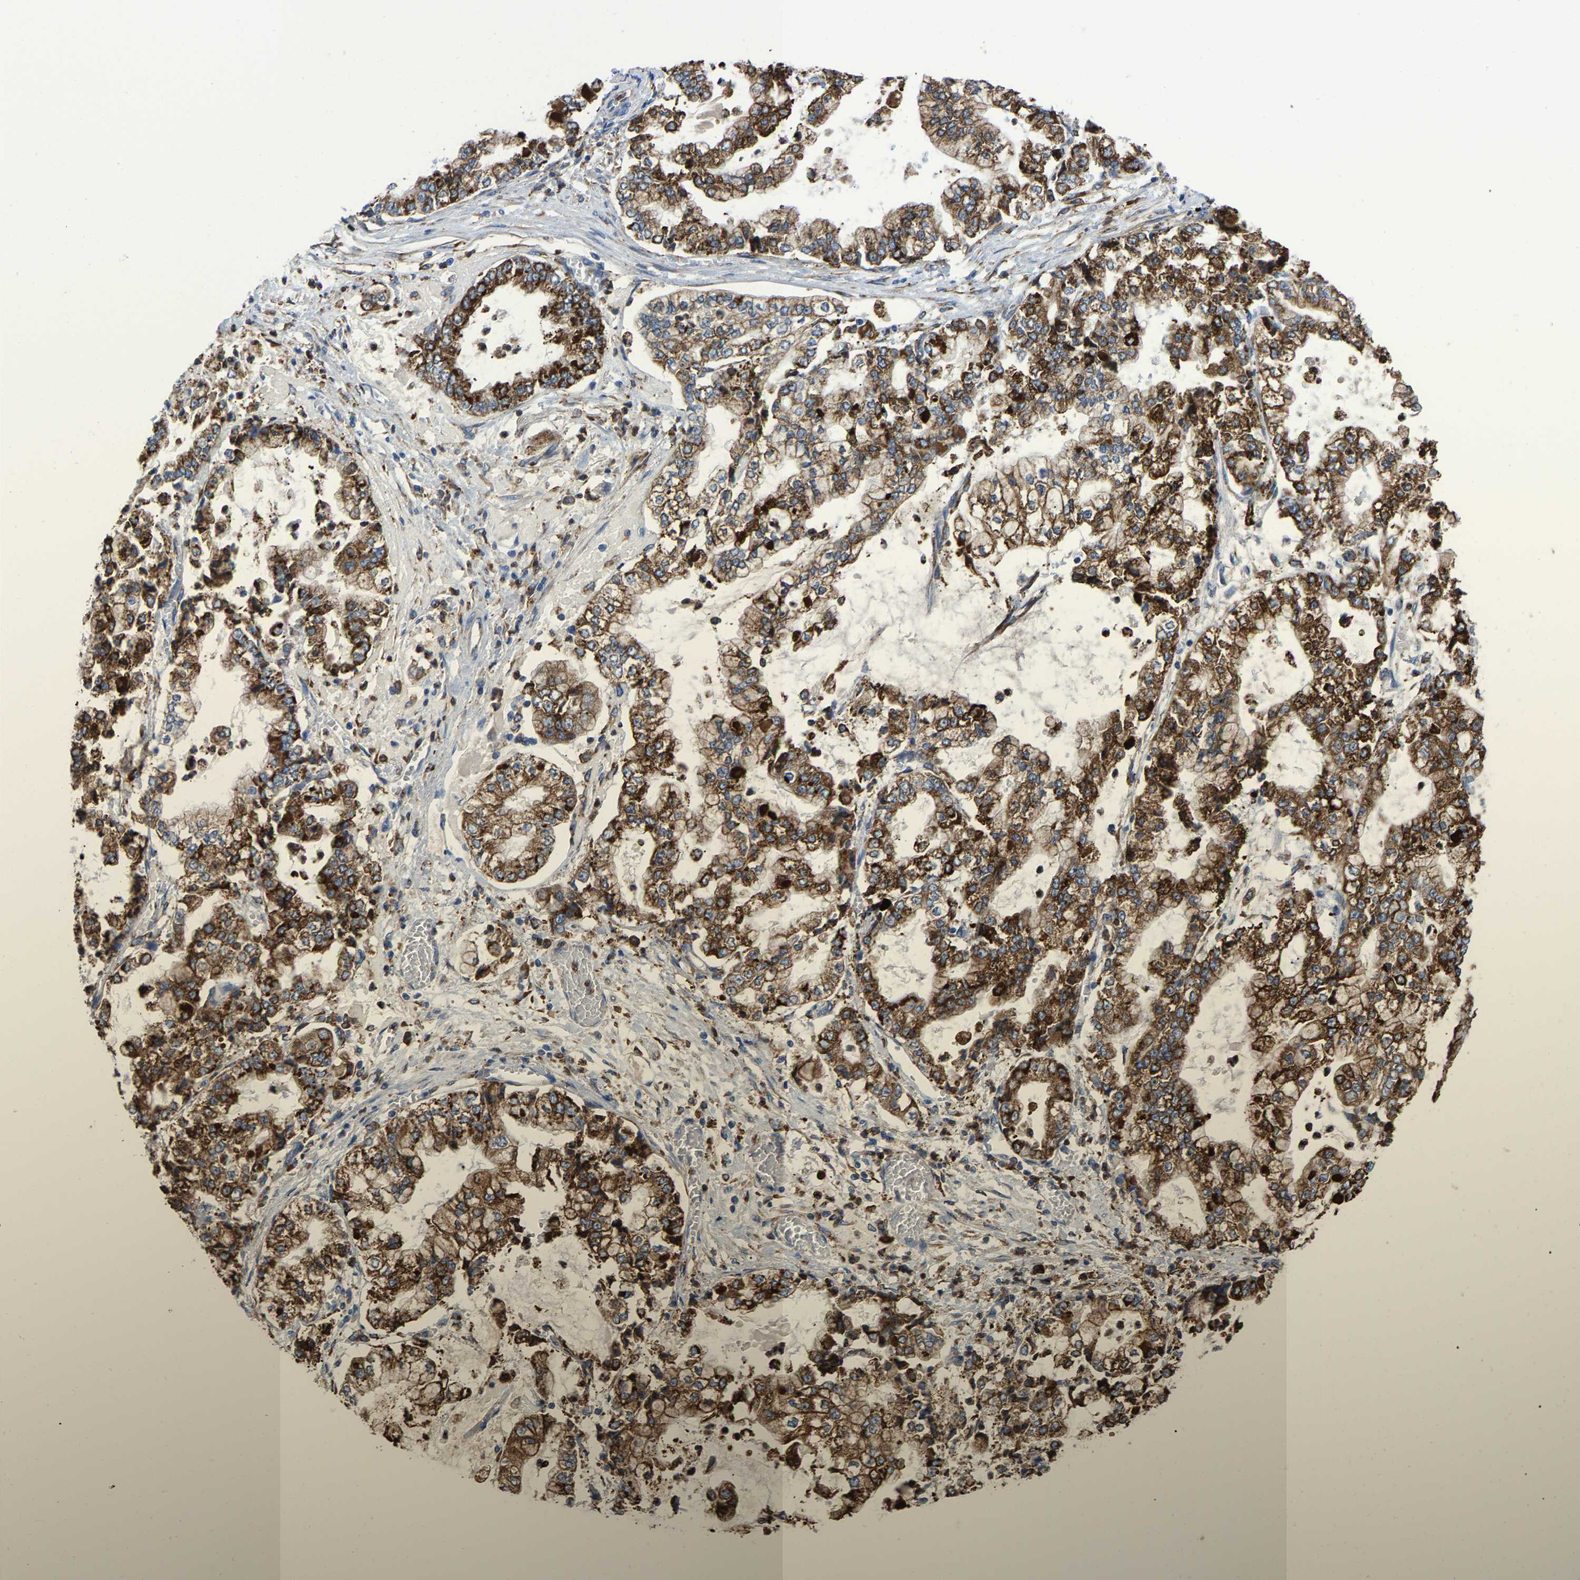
{"staining": {"intensity": "strong", "quantity": ">75%", "location": "cytoplasmic/membranous"}, "tissue": "stomach cancer", "cell_type": "Tumor cells", "image_type": "cancer", "snomed": [{"axis": "morphology", "description": "Adenocarcinoma, NOS"}, {"axis": "topography", "description": "Stomach"}], "caption": "Immunohistochemistry histopathology image of neoplastic tissue: stomach adenocarcinoma stained using immunohistochemistry displays high levels of strong protein expression localized specifically in the cytoplasmic/membranous of tumor cells, appearing as a cytoplasmic/membranous brown color.", "gene": "P4HB", "patient": {"sex": "male", "age": 76}}